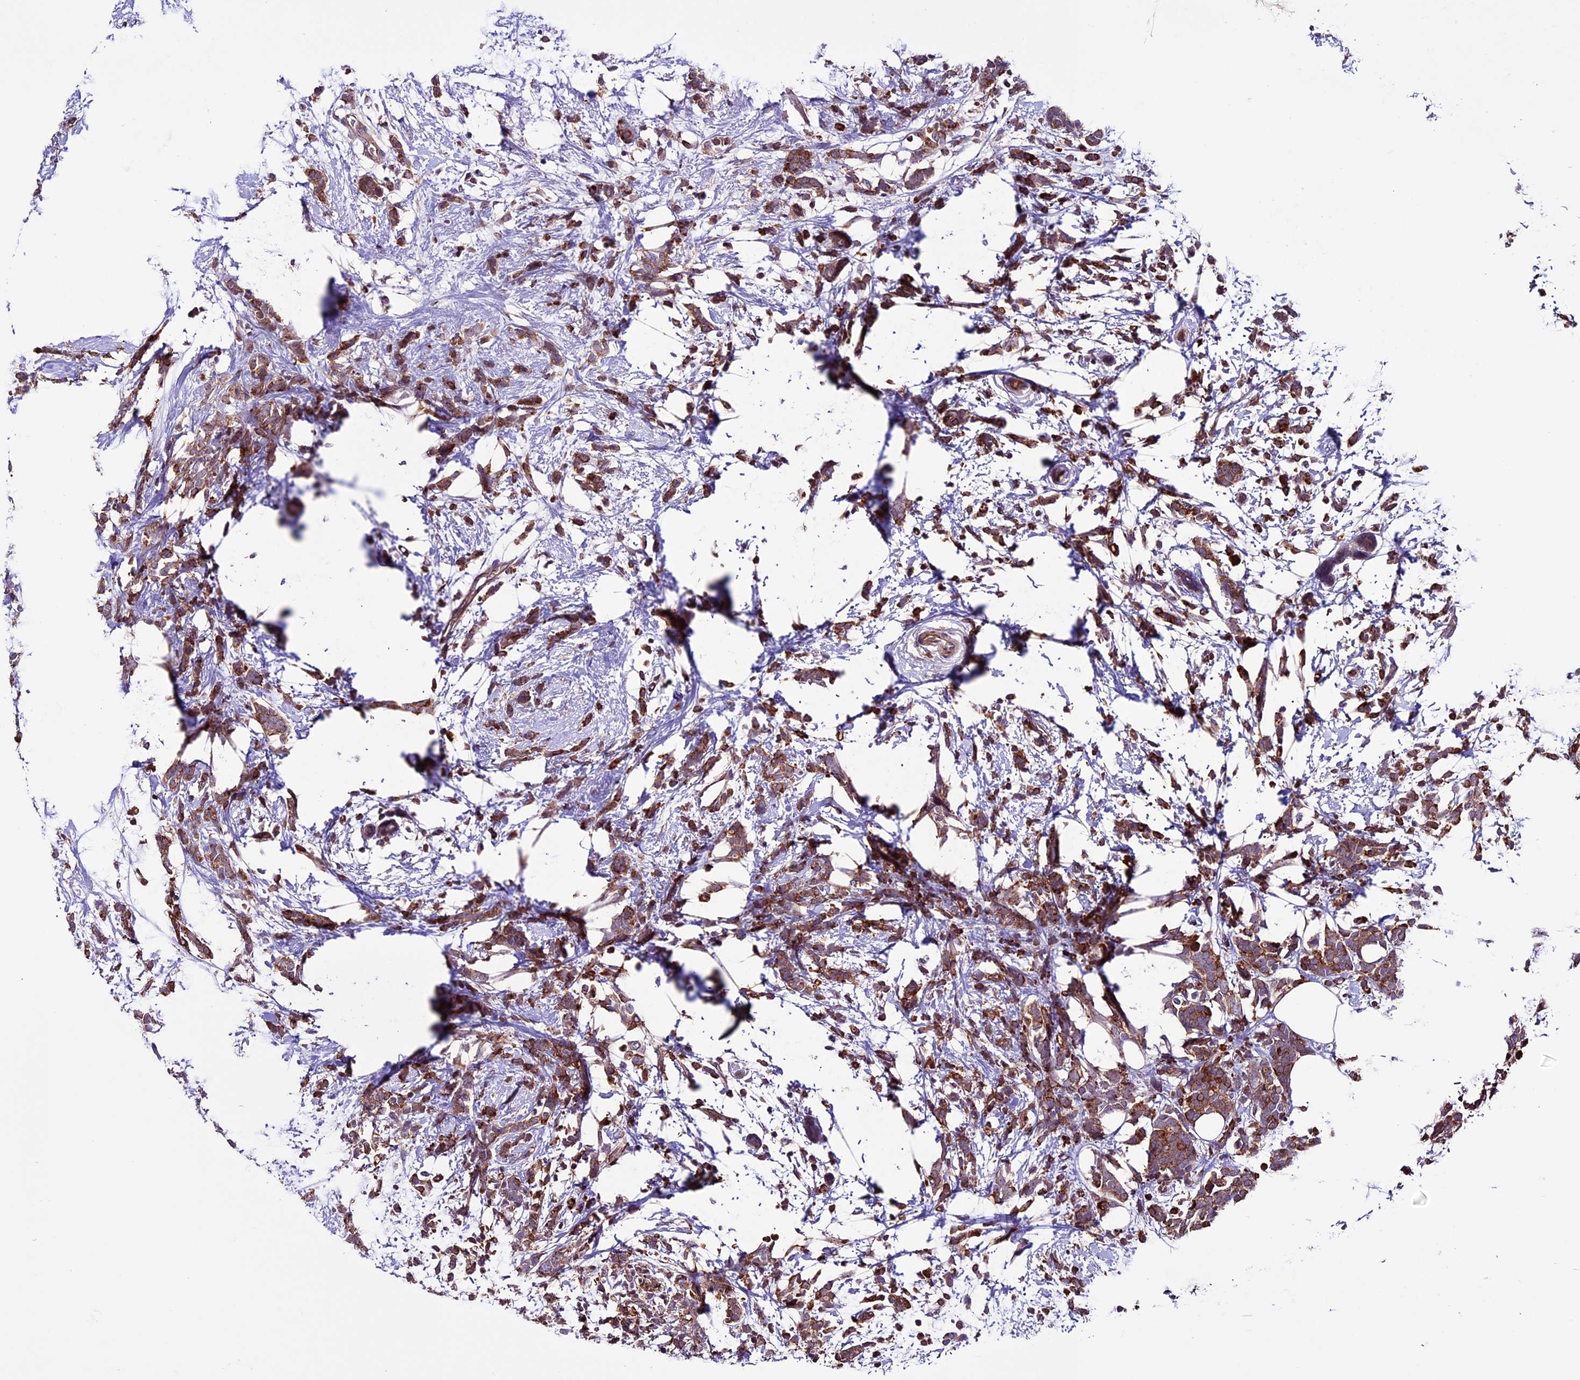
{"staining": {"intensity": "moderate", "quantity": ">75%", "location": "cytoplasmic/membranous"}, "tissue": "breast cancer", "cell_type": "Tumor cells", "image_type": "cancer", "snomed": [{"axis": "morphology", "description": "Lobular carcinoma"}, {"axis": "topography", "description": "Breast"}], "caption": "Human breast lobular carcinoma stained for a protein (brown) reveals moderate cytoplasmic/membranous positive positivity in approximately >75% of tumor cells.", "gene": "RINL", "patient": {"sex": "female", "age": 58}}